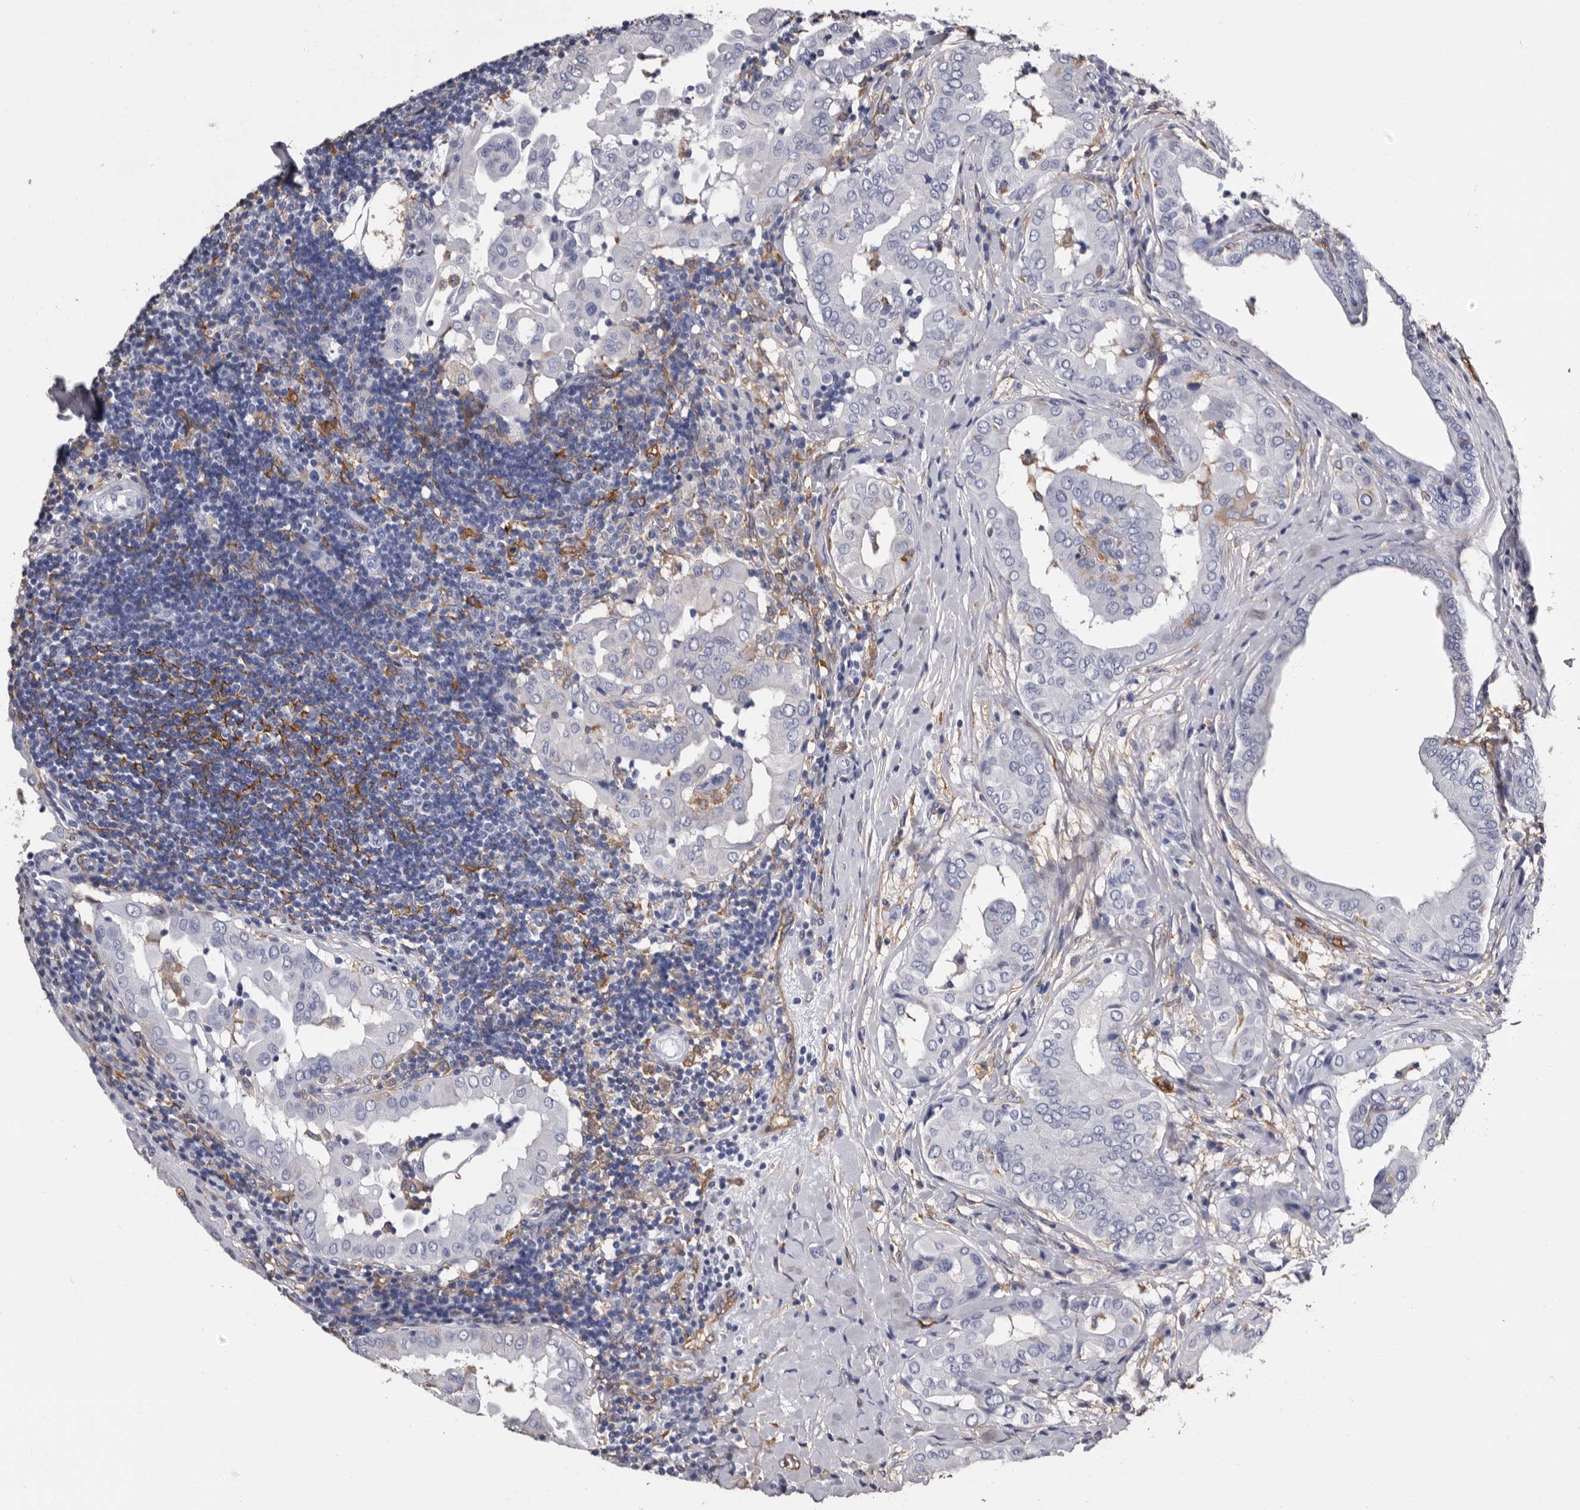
{"staining": {"intensity": "negative", "quantity": "none", "location": "none"}, "tissue": "thyroid cancer", "cell_type": "Tumor cells", "image_type": "cancer", "snomed": [{"axis": "morphology", "description": "Papillary adenocarcinoma, NOS"}, {"axis": "topography", "description": "Thyroid gland"}], "caption": "DAB immunohistochemical staining of thyroid papillary adenocarcinoma exhibits no significant expression in tumor cells. Brightfield microscopy of IHC stained with DAB (3,3'-diaminobenzidine) (brown) and hematoxylin (blue), captured at high magnification.", "gene": "EPB41L3", "patient": {"sex": "male", "age": 33}}